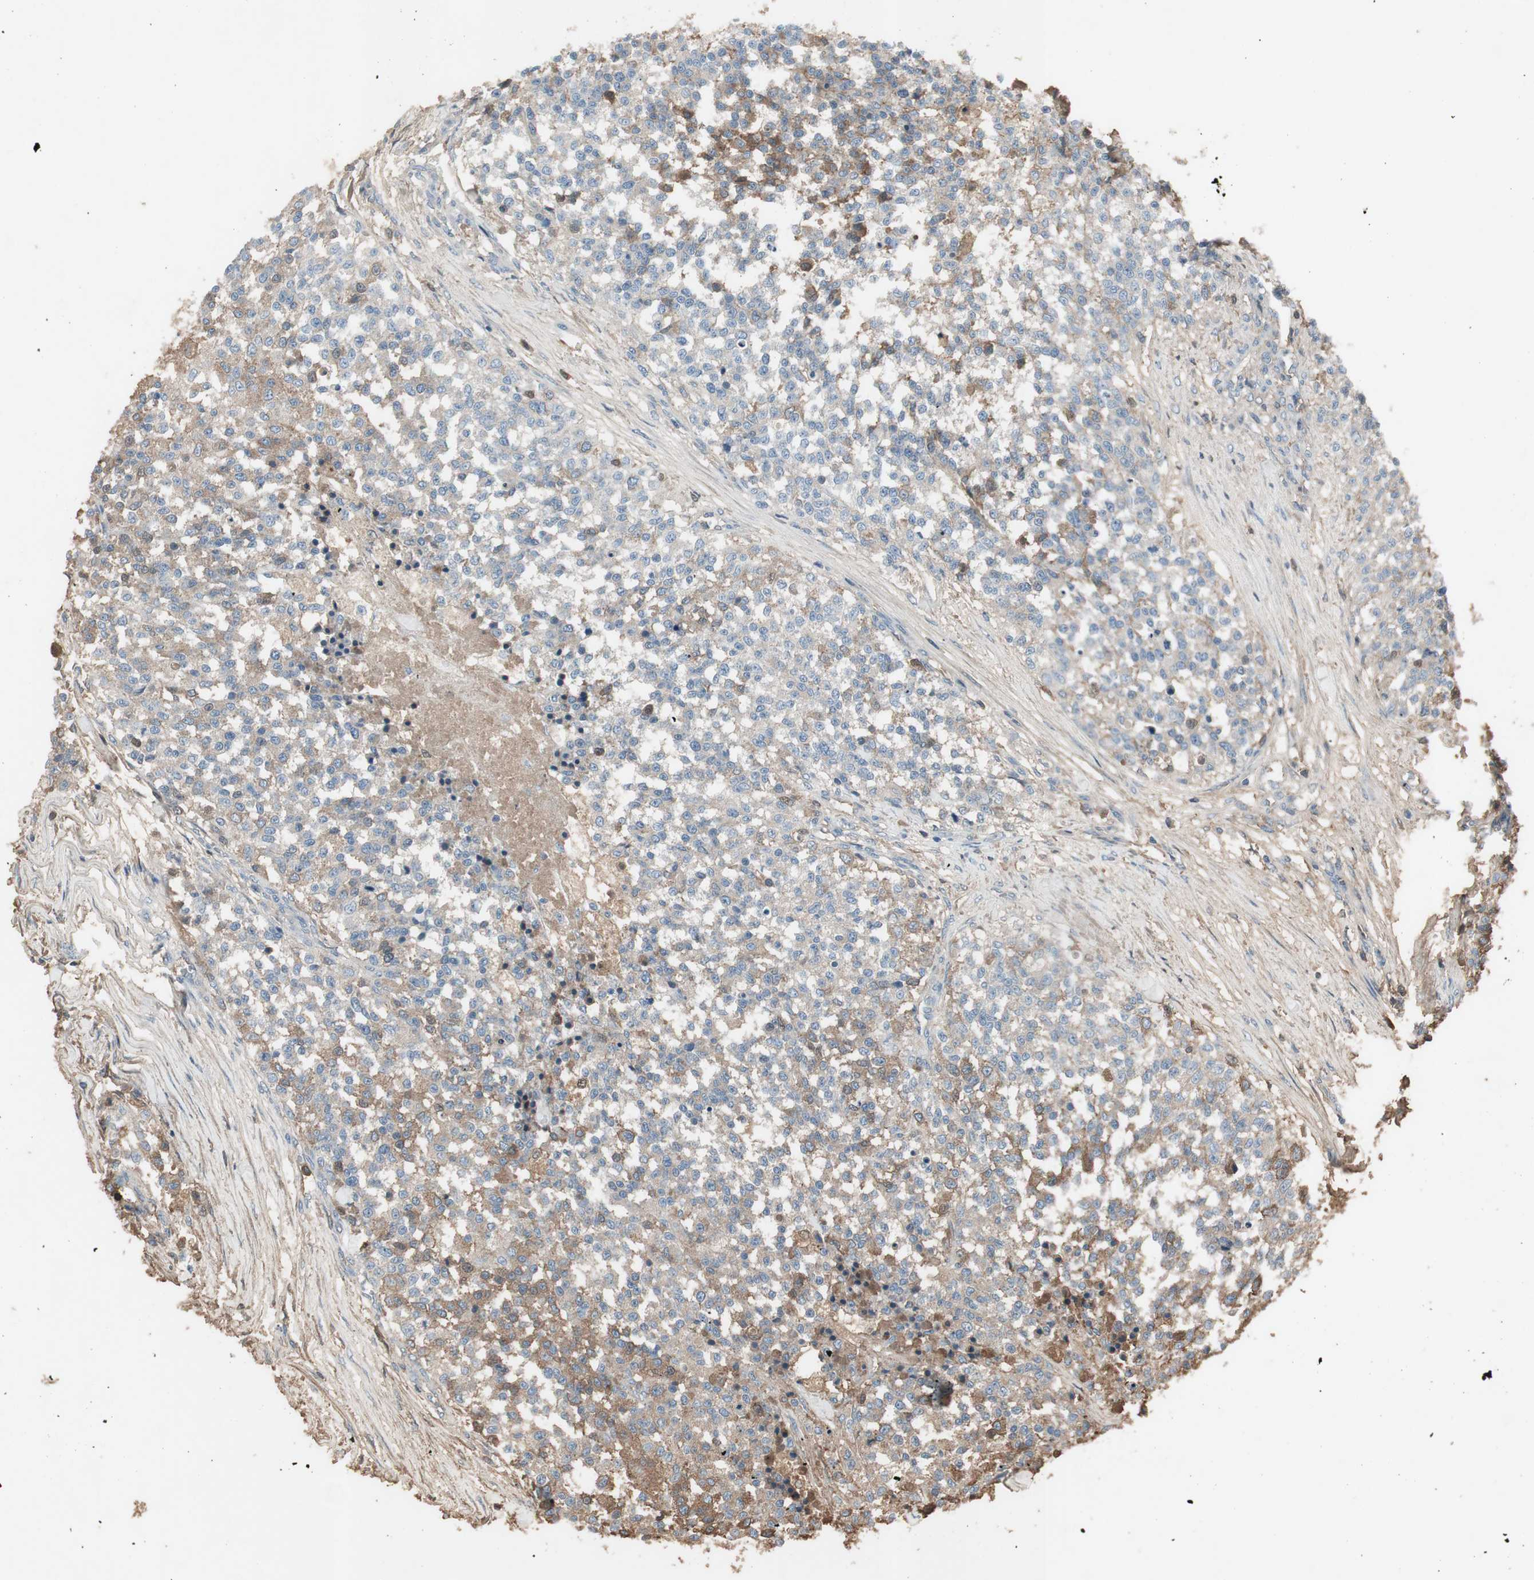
{"staining": {"intensity": "moderate", "quantity": "<25%", "location": "cytoplasmic/membranous"}, "tissue": "testis cancer", "cell_type": "Tumor cells", "image_type": "cancer", "snomed": [{"axis": "morphology", "description": "Seminoma, NOS"}, {"axis": "topography", "description": "Testis"}], "caption": "Immunohistochemical staining of human testis seminoma displays moderate cytoplasmic/membranous protein staining in about <25% of tumor cells.", "gene": "MMP14", "patient": {"sex": "male", "age": 59}}